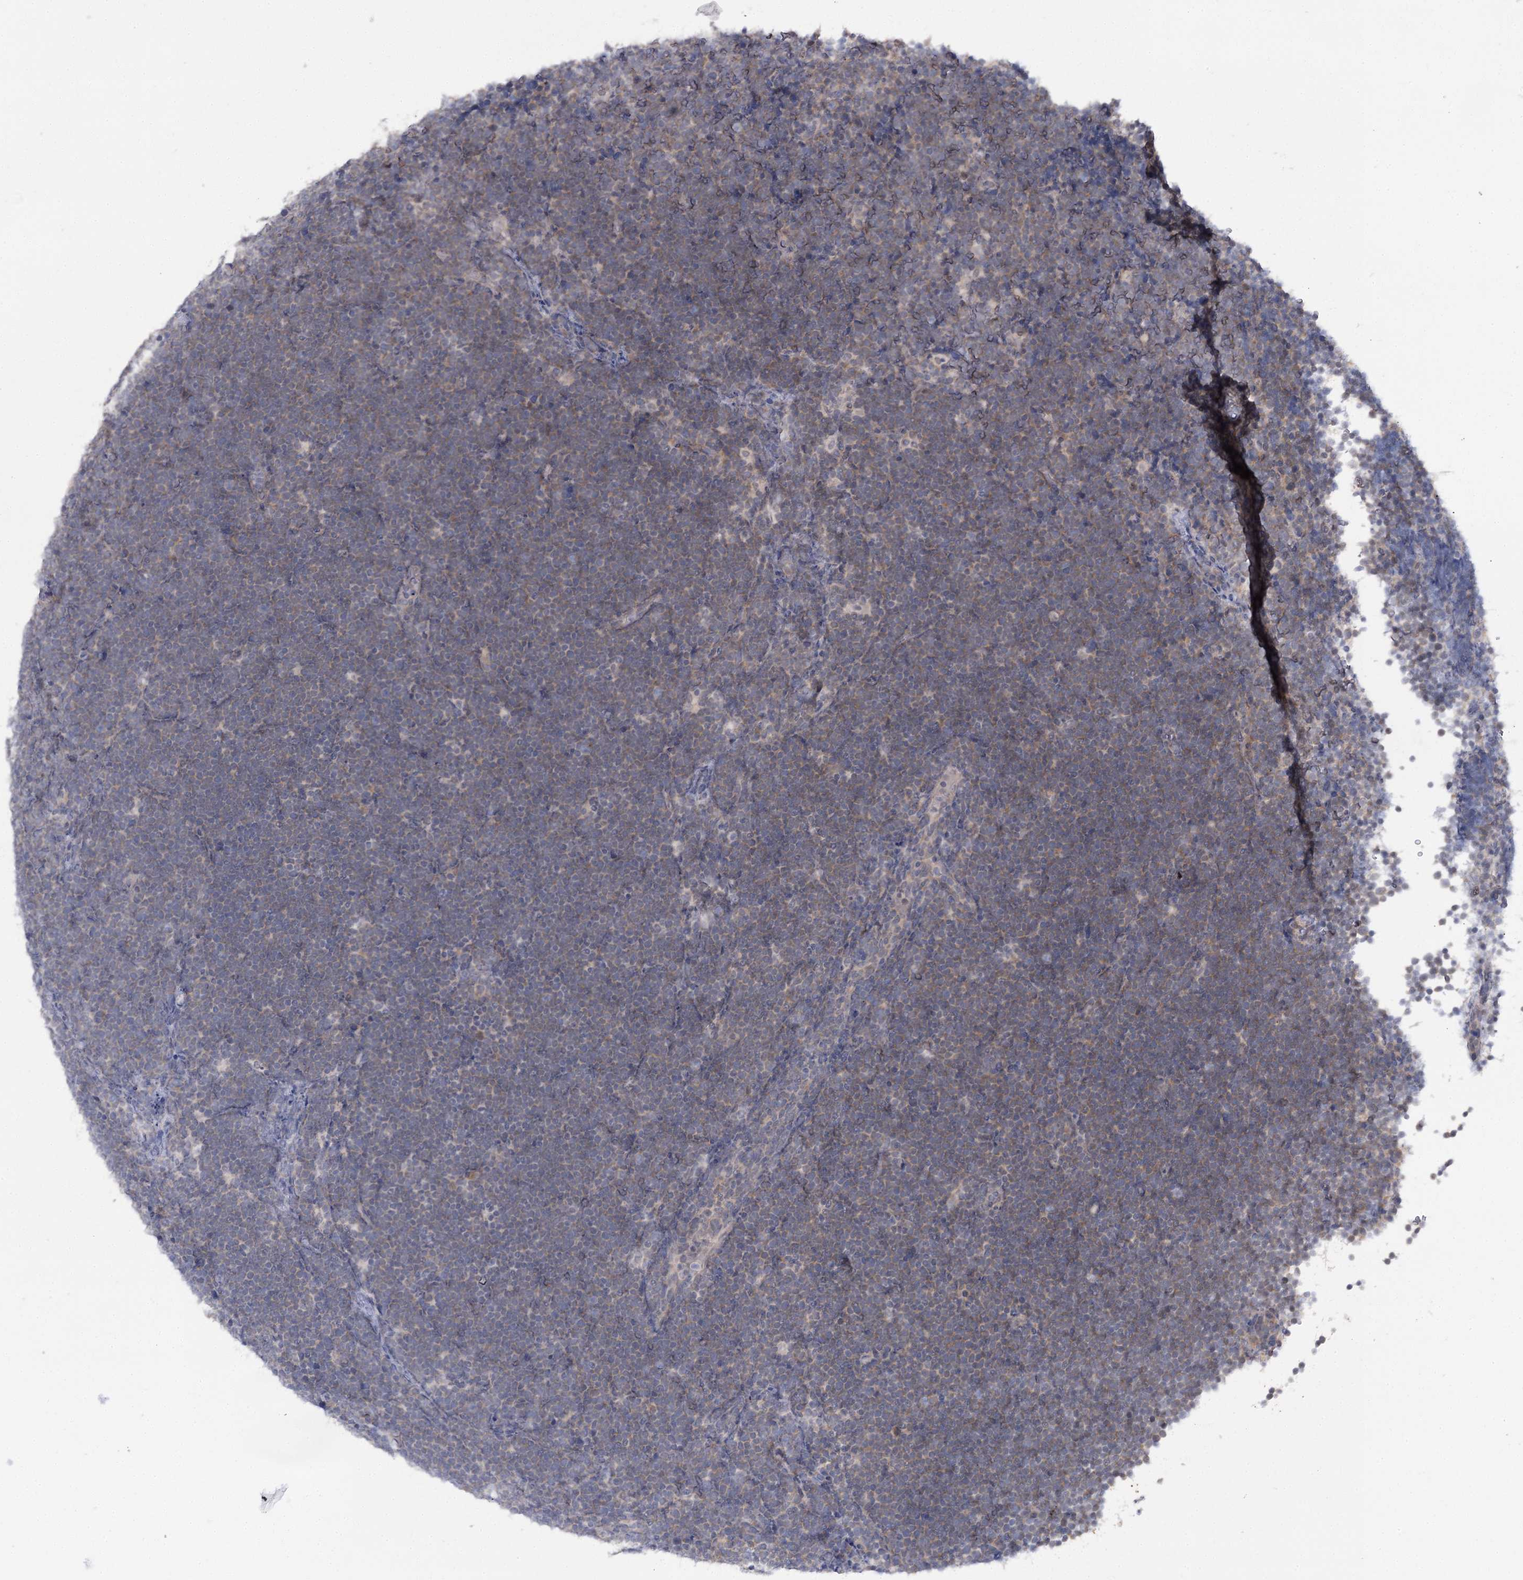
{"staining": {"intensity": "weak", "quantity": "<25%", "location": "cytoplasmic/membranous"}, "tissue": "lymphoma", "cell_type": "Tumor cells", "image_type": "cancer", "snomed": [{"axis": "morphology", "description": "Malignant lymphoma, non-Hodgkin's type, High grade"}, {"axis": "topography", "description": "Lymph node"}], "caption": "Immunohistochemistry (IHC) photomicrograph of neoplastic tissue: human lymphoma stained with DAB exhibits no significant protein staining in tumor cells.", "gene": "PHYHIPL", "patient": {"sex": "male", "age": 13}}